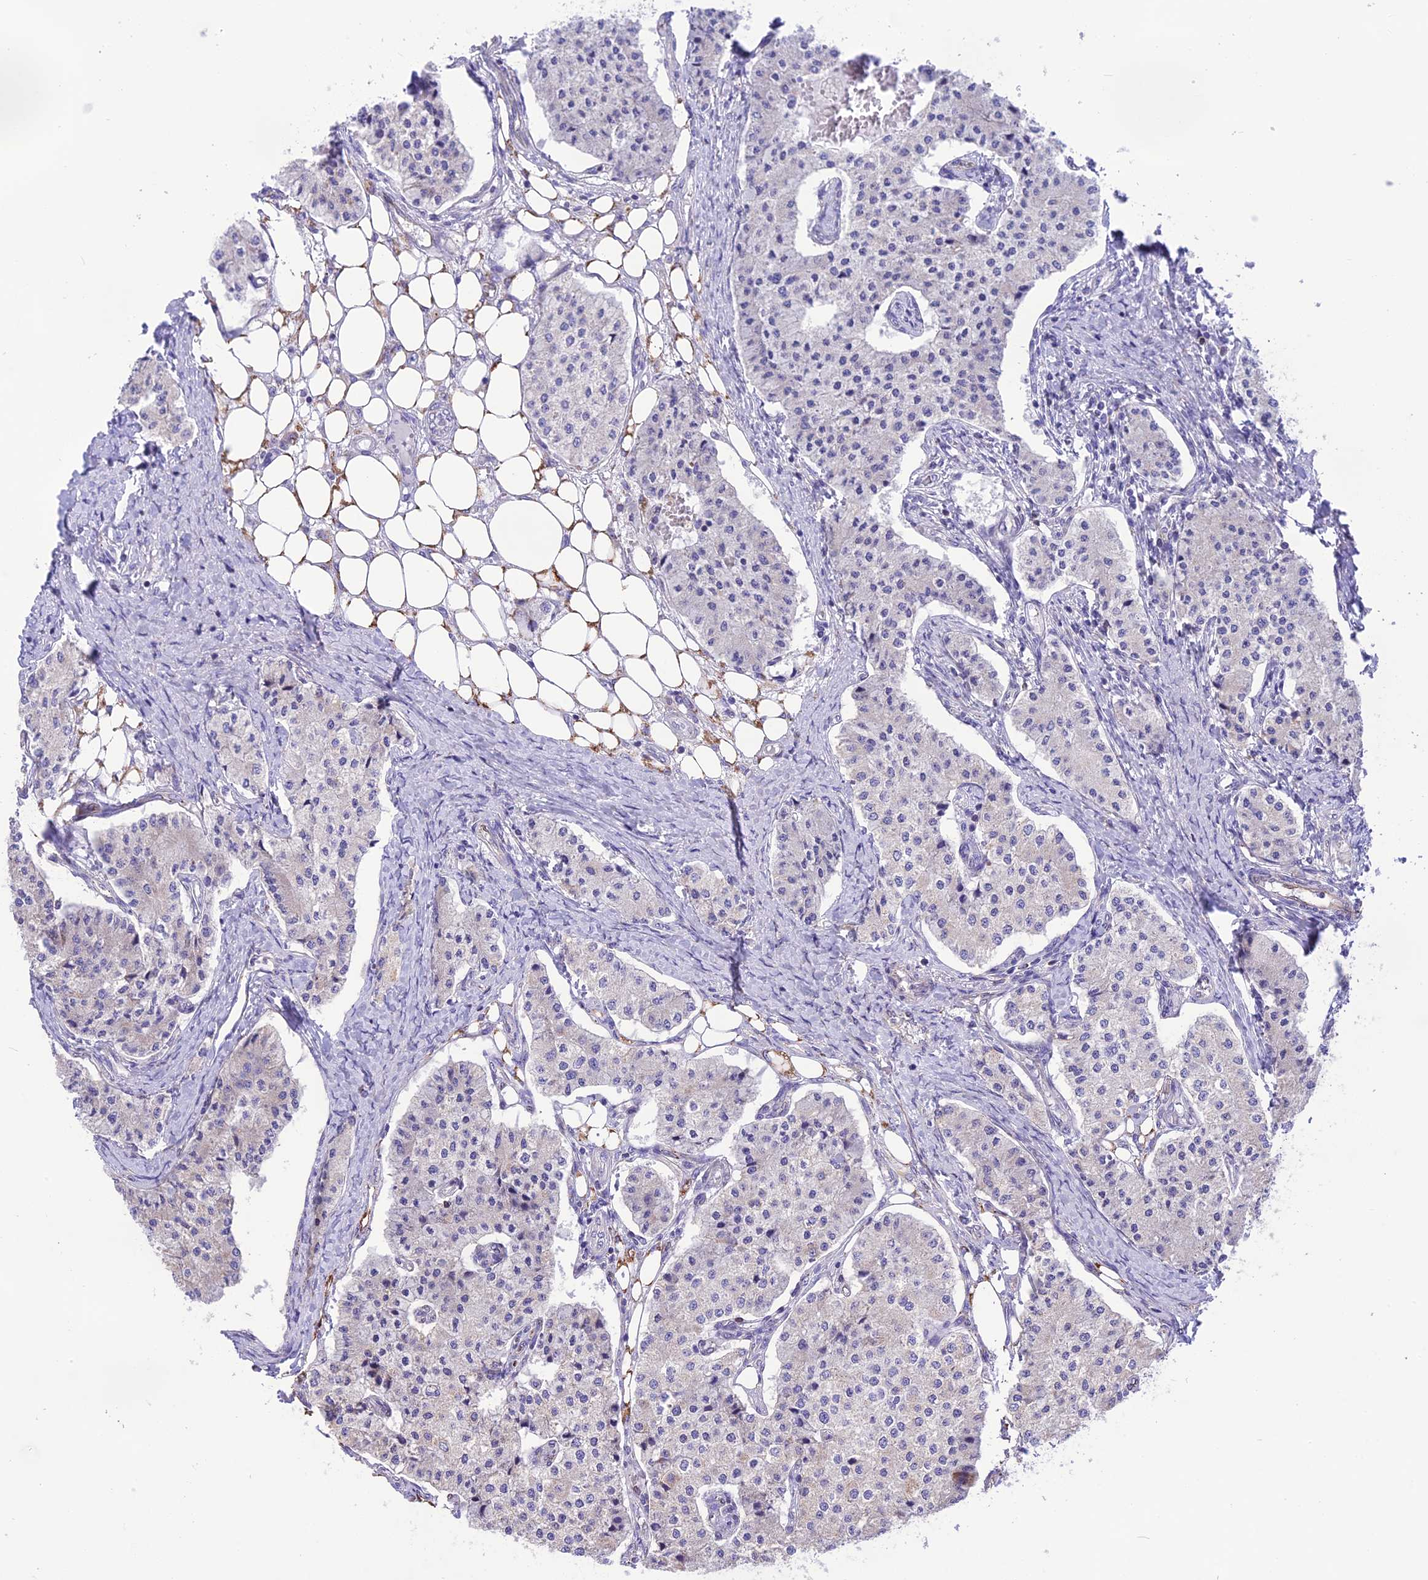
{"staining": {"intensity": "negative", "quantity": "none", "location": "none"}, "tissue": "carcinoid", "cell_type": "Tumor cells", "image_type": "cancer", "snomed": [{"axis": "morphology", "description": "Carcinoid, malignant, NOS"}, {"axis": "topography", "description": "Colon"}], "caption": "Carcinoid was stained to show a protein in brown. There is no significant expression in tumor cells.", "gene": "DOC2B", "patient": {"sex": "female", "age": 52}}